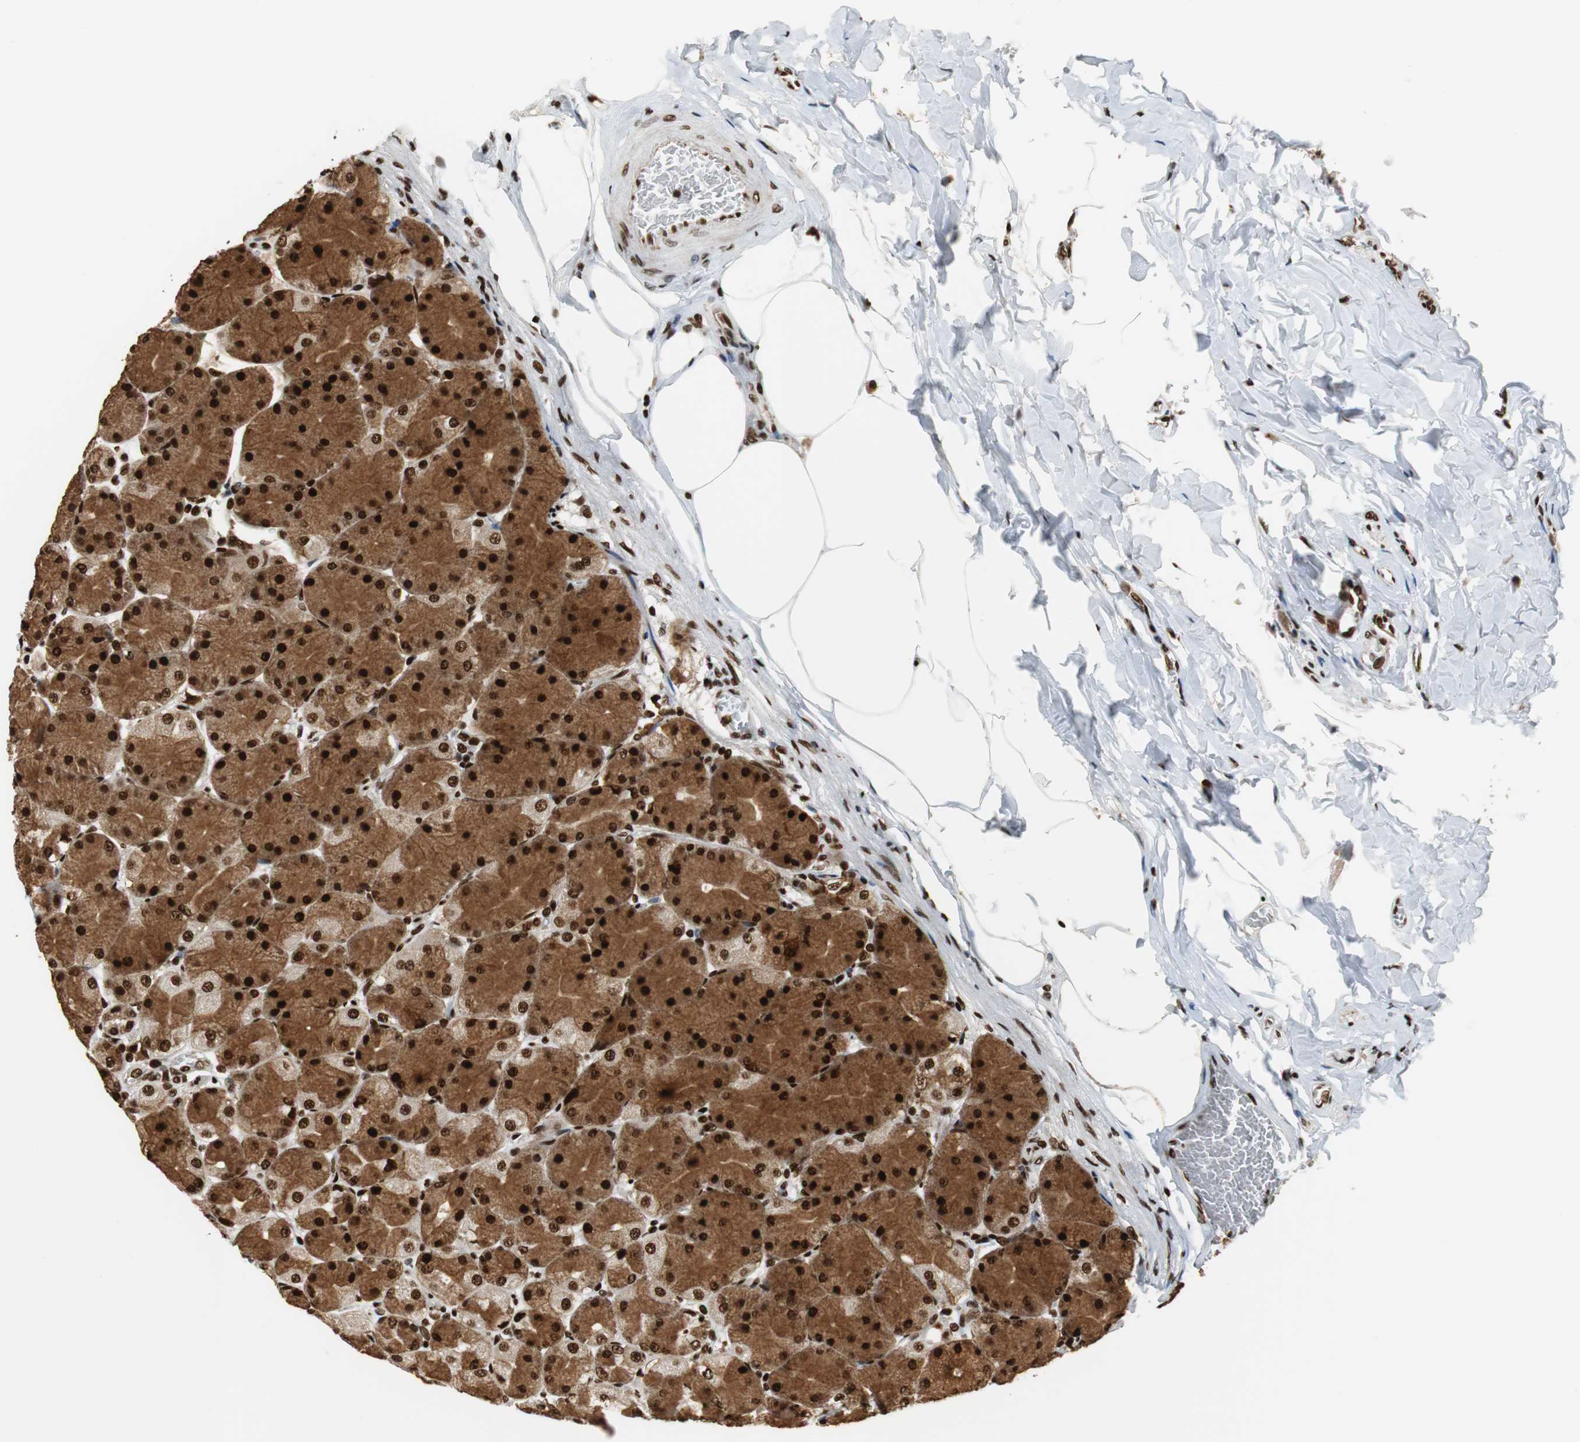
{"staining": {"intensity": "strong", "quantity": ">75%", "location": "cytoplasmic/membranous,nuclear"}, "tissue": "stomach", "cell_type": "Glandular cells", "image_type": "normal", "snomed": [{"axis": "morphology", "description": "Normal tissue, NOS"}, {"axis": "topography", "description": "Stomach, upper"}], "caption": "Strong cytoplasmic/membranous,nuclear staining for a protein is appreciated in about >75% of glandular cells of normal stomach using immunohistochemistry.", "gene": "HDAC1", "patient": {"sex": "female", "age": 56}}